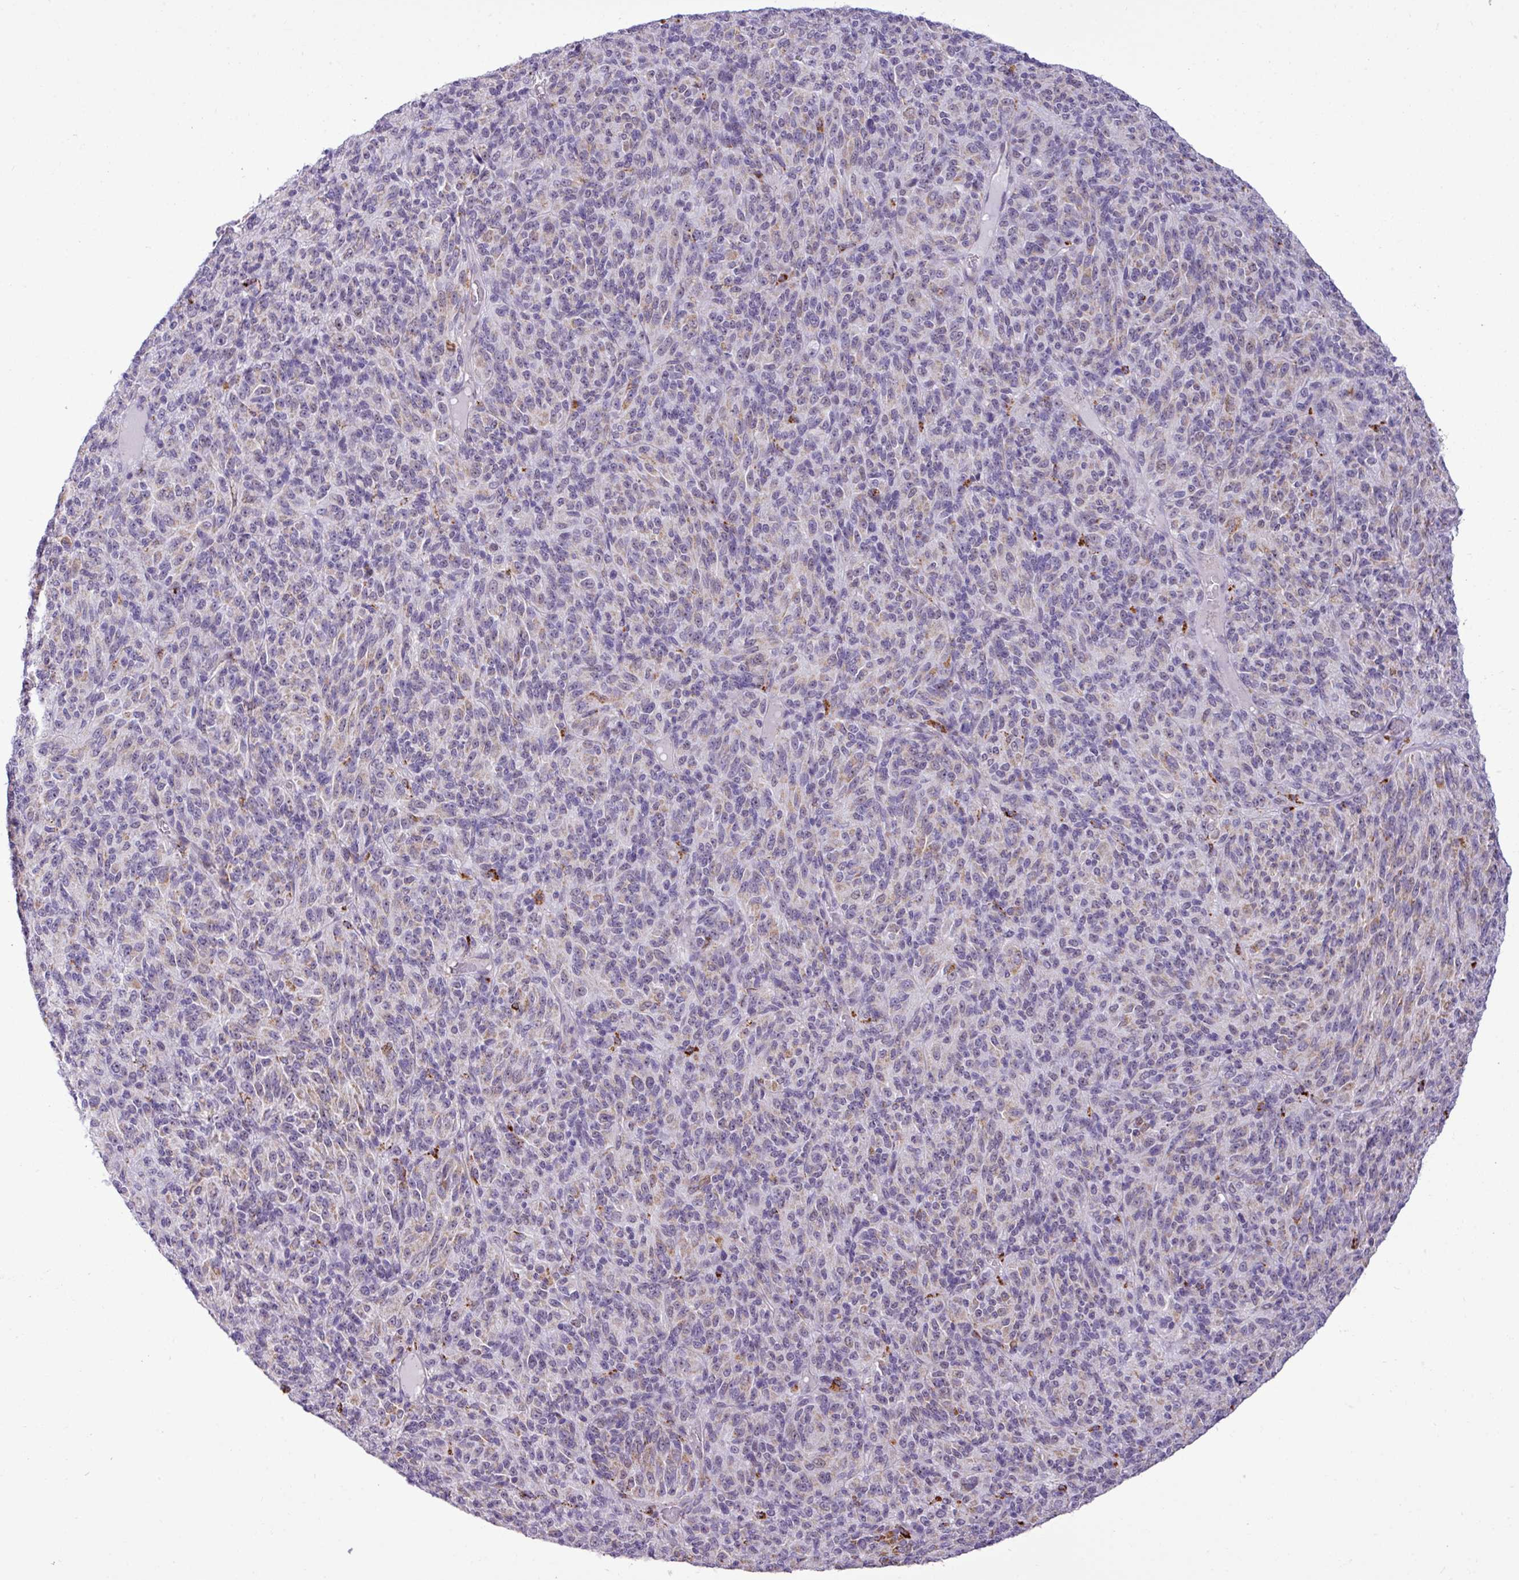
{"staining": {"intensity": "weak", "quantity": "25%-75%", "location": "cytoplasmic/membranous"}, "tissue": "melanoma", "cell_type": "Tumor cells", "image_type": "cancer", "snomed": [{"axis": "morphology", "description": "Malignant melanoma, Metastatic site"}, {"axis": "topography", "description": "Brain"}], "caption": "An immunohistochemistry (IHC) photomicrograph of neoplastic tissue is shown. Protein staining in brown labels weak cytoplasmic/membranous positivity in malignant melanoma (metastatic site) within tumor cells. Immunohistochemistry (ihc) stains the protein of interest in brown and the nuclei are stained blue.", "gene": "SGPP1", "patient": {"sex": "female", "age": 56}}